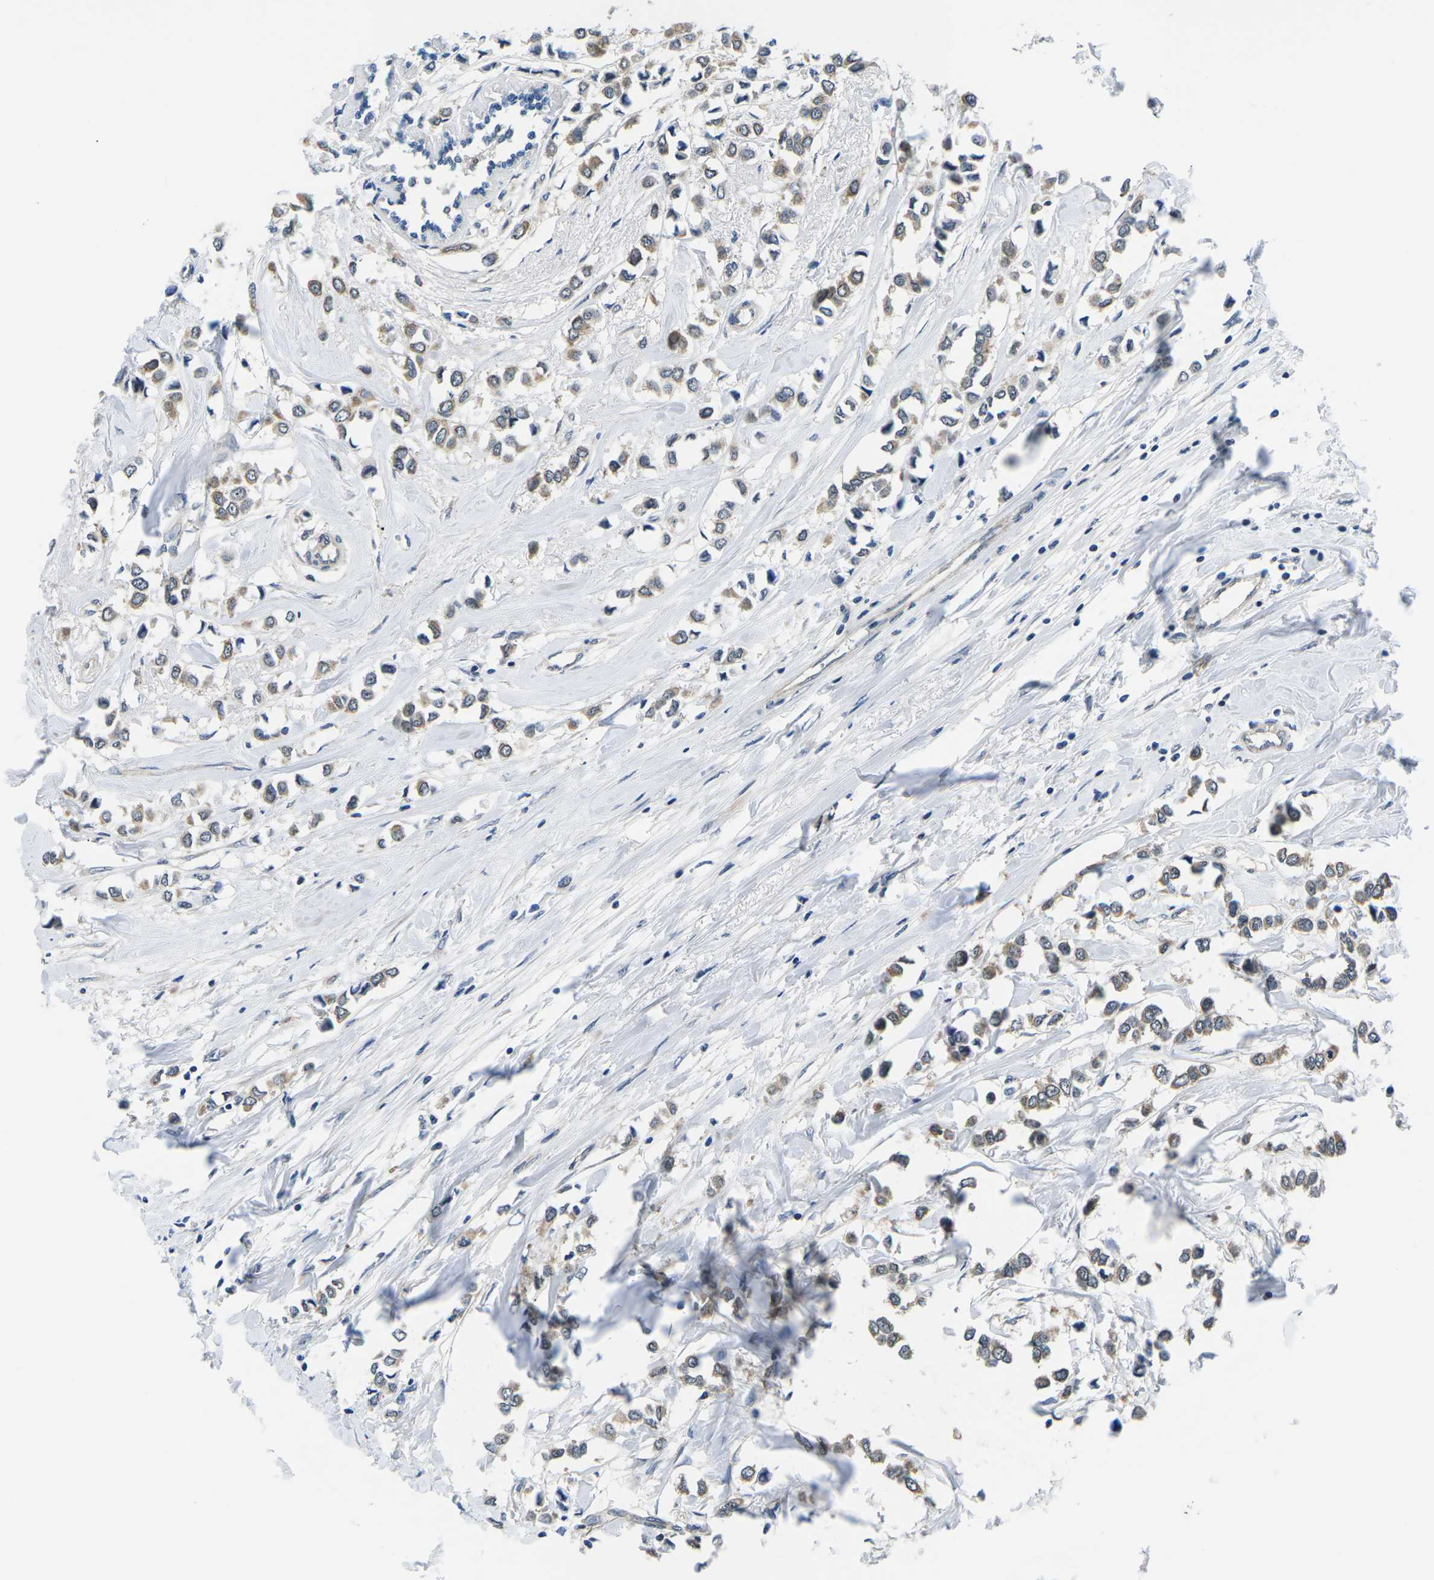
{"staining": {"intensity": "weak", "quantity": ">75%", "location": "cytoplasmic/membranous"}, "tissue": "breast cancer", "cell_type": "Tumor cells", "image_type": "cancer", "snomed": [{"axis": "morphology", "description": "Lobular carcinoma"}, {"axis": "topography", "description": "Breast"}], "caption": "A histopathology image of human breast cancer (lobular carcinoma) stained for a protein shows weak cytoplasmic/membranous brown staining in tumor cells. (DAB (3,3'-diaminobenzidine) IHC with brightfield microscopy, high magnification).", "gene": "GSK3B", "patient": {"sex": "female", "age": 51}}